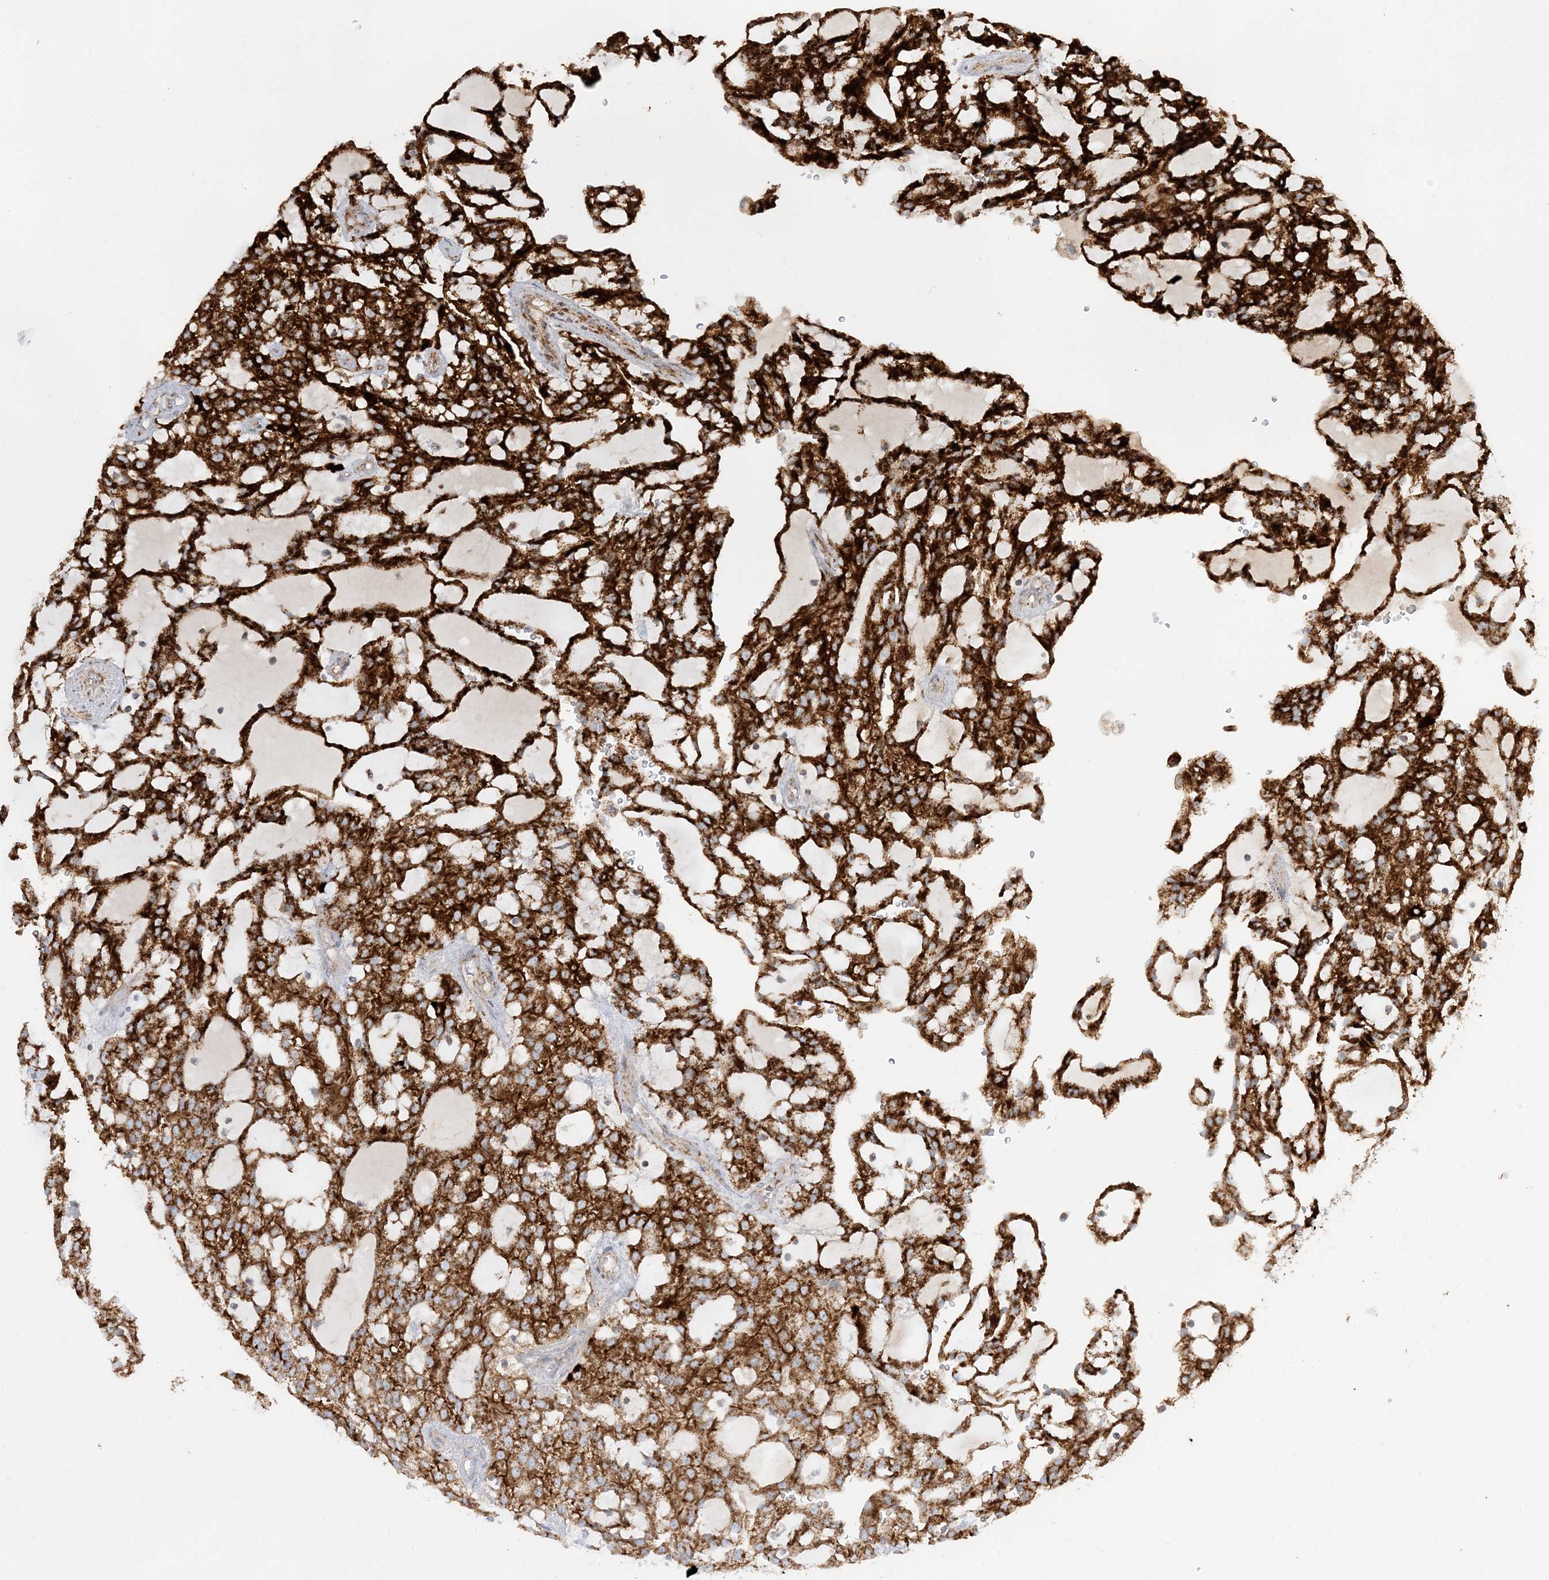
{"staining": {"intensity": "strong", "quantity": ">75%", "location": "cytoplasmic/membranous"}, "tissue": "renal cancer", "cell_type": "Tumor cells", "image_type": "cancer", "snomed": [{"axis": "morphology", "description": "Adenocarcinoma, NOS"}, {"axis": "topography", "description": "Kidney"}], "caption": "The histopathology image reveals immunohistochemical staining of renal adenocarcinoma. There is strong cytoplasmic/membranous expression is present in about >75% of tumor cells.", "gene": "NDUFAF3", "patient": {"sex": "male", "age": 63}}